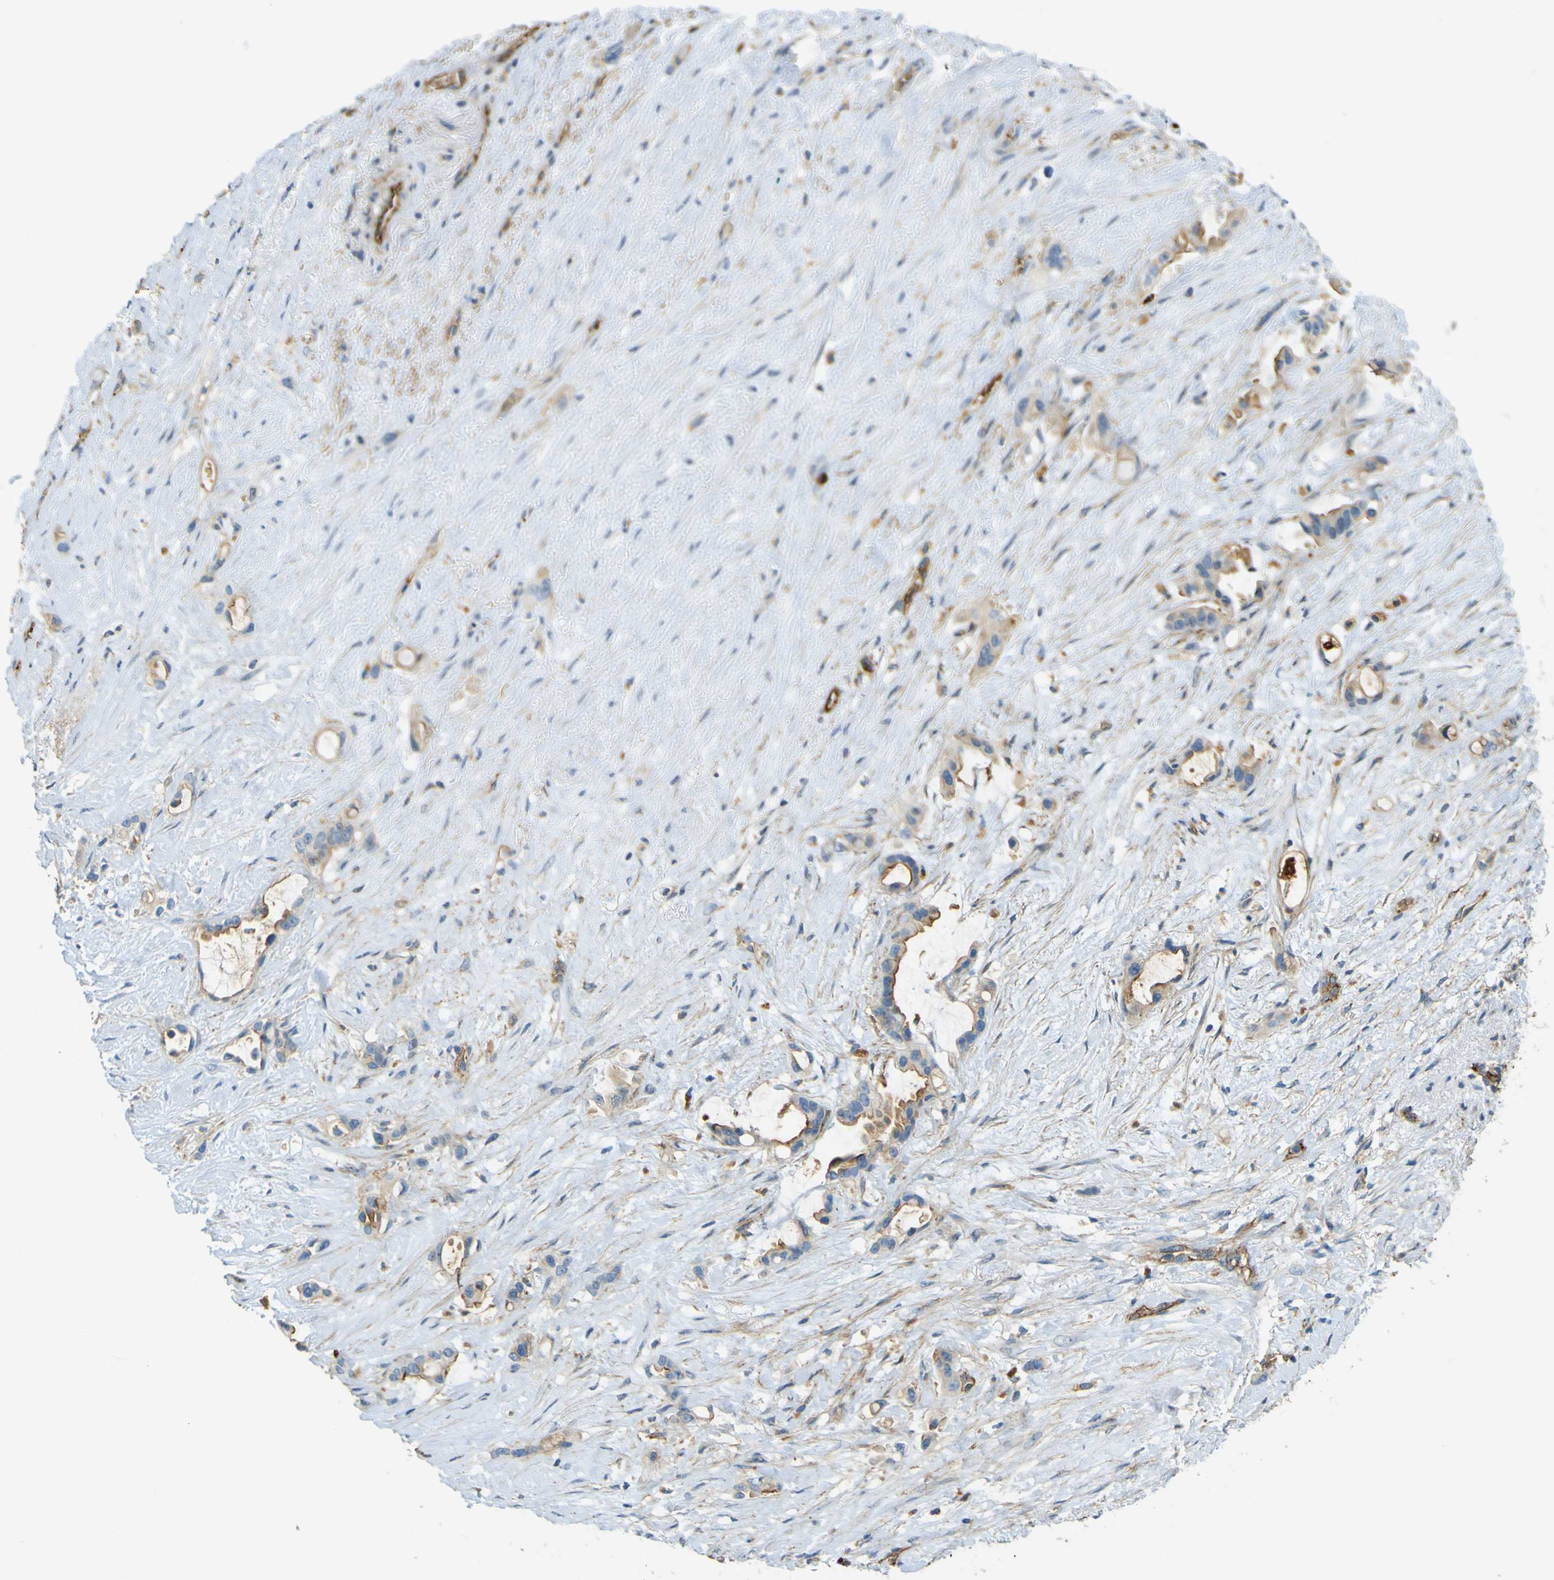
{"staining": {"intensity": "moderate", "quantity": ">75%", "location": "cytoplasmic/membranous"}, "tissue": "liver cancer", "cell_type": "Tumor cells", "image_type": "cancer", "snomed": [{"axis": "morphology", "description": "Cholangiocarcinoma"}, {"axis": "topography", "description": "Liver"}], "caption": "IHC histopathology image of liver cancer (cholangiocarcinoma) stained for a protein (brown), which exhibits medium levels of moderate cytoplasmic/membranous positivity in approximately >75% of tumor cells.", "gene": "PLXDC1", "patient": {"sex": "female", "age": 65}}